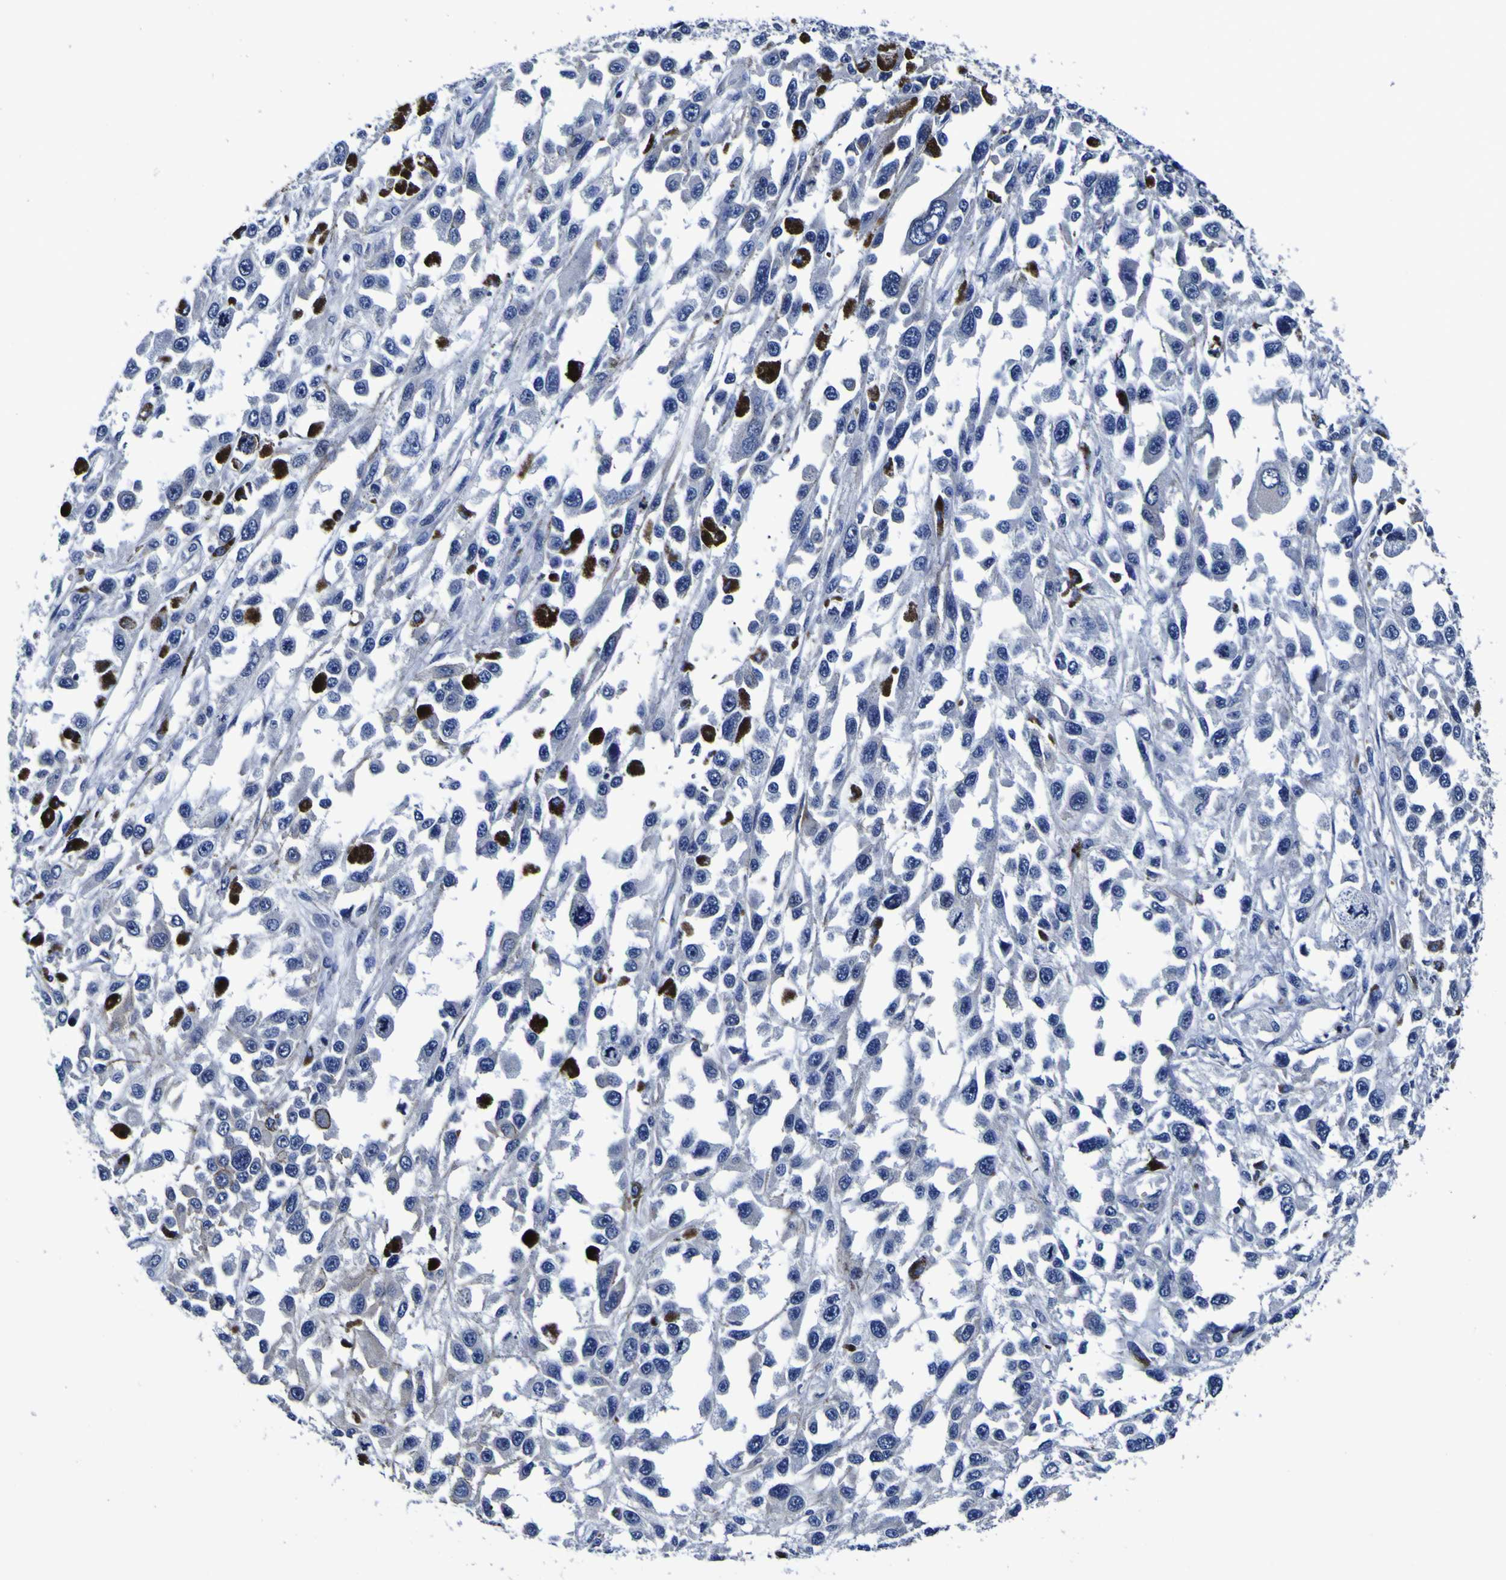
{"staining": {"intensity": "negative", "quantity": "none", "location": "none"}, "tissue": "melanoma", "cell_type": "Tumor cells", "image_type": "cancer", "snomed": [{"axis": "morphology", "description": "Malignant melanoma, Metastatic site"}, {"axis": "topography", "description": "Lymph node"}], "caption": "An image of human malignant melanoma (metastatic site) is negative for staining in tumor cells. The staining is performed using DAB (3,3'-diaminobenzidine) brown chromogen with nuclei counter-stained in using hematoxylin.", "gene": "PDLIM4", "patient": {"sex": "male", "age": 59}}